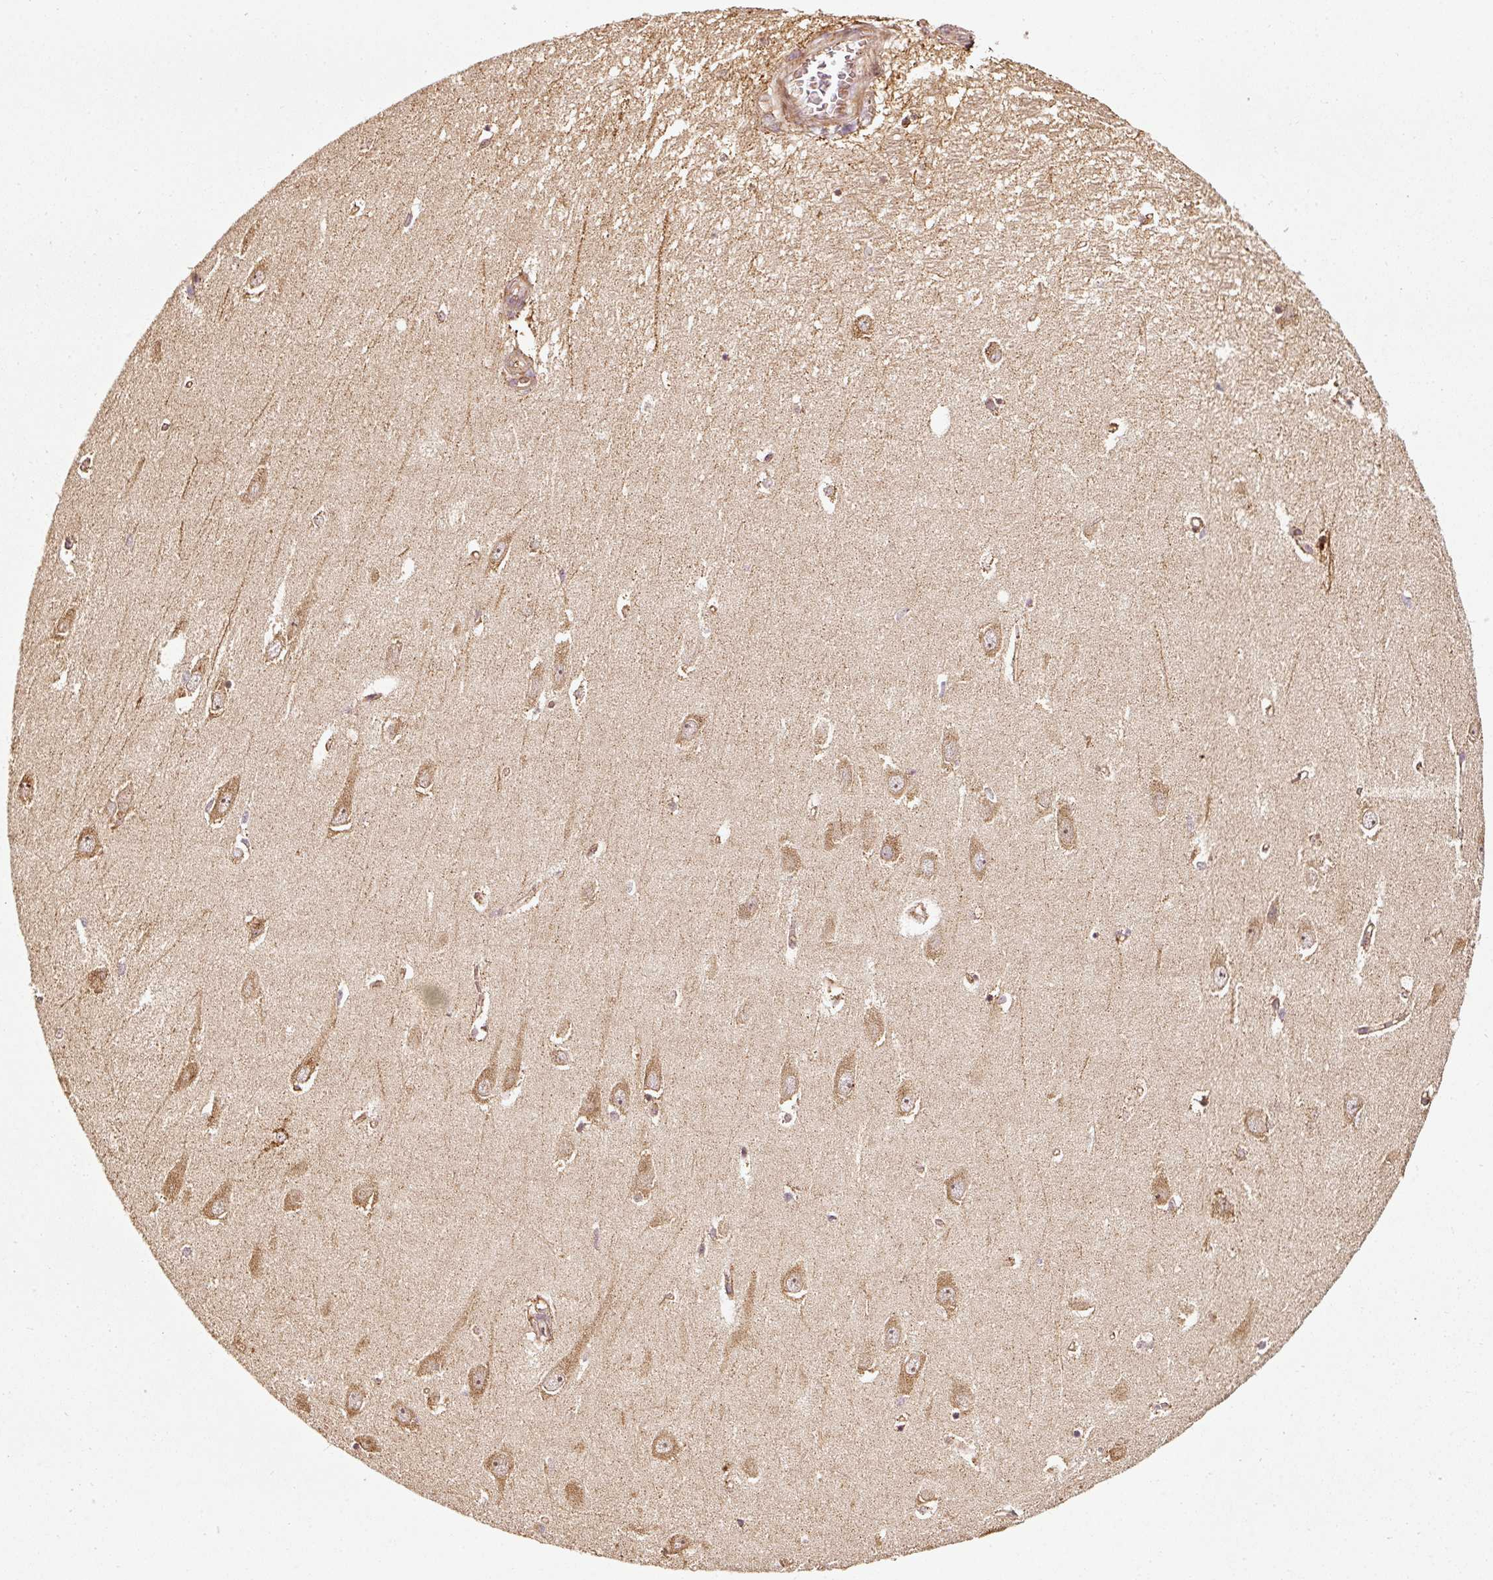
{"staining": {"intensity": "moderate", "quantity": "25%-75%", "location": "cytoplasmic/membranous"}, "tissue": "hippocampus", "cell_type": "Glial cells", "image_type": "normal", "snomed": [{"axis": "morphology", "description": "Normal tissue, NOS"}, {"axis": "topography", "description": "Hippocampus"}], "caption": "Immunohistochemistry (IHC) (DAB) staining of normal human hippocampus demonstrates moderate cytoplasmic/membranous protein staining in approximately 25%-75% of glial cells. Nuclei are stained in blue.", "gene": "ISCU", "patient": {"sex": "female", "age": 64}}